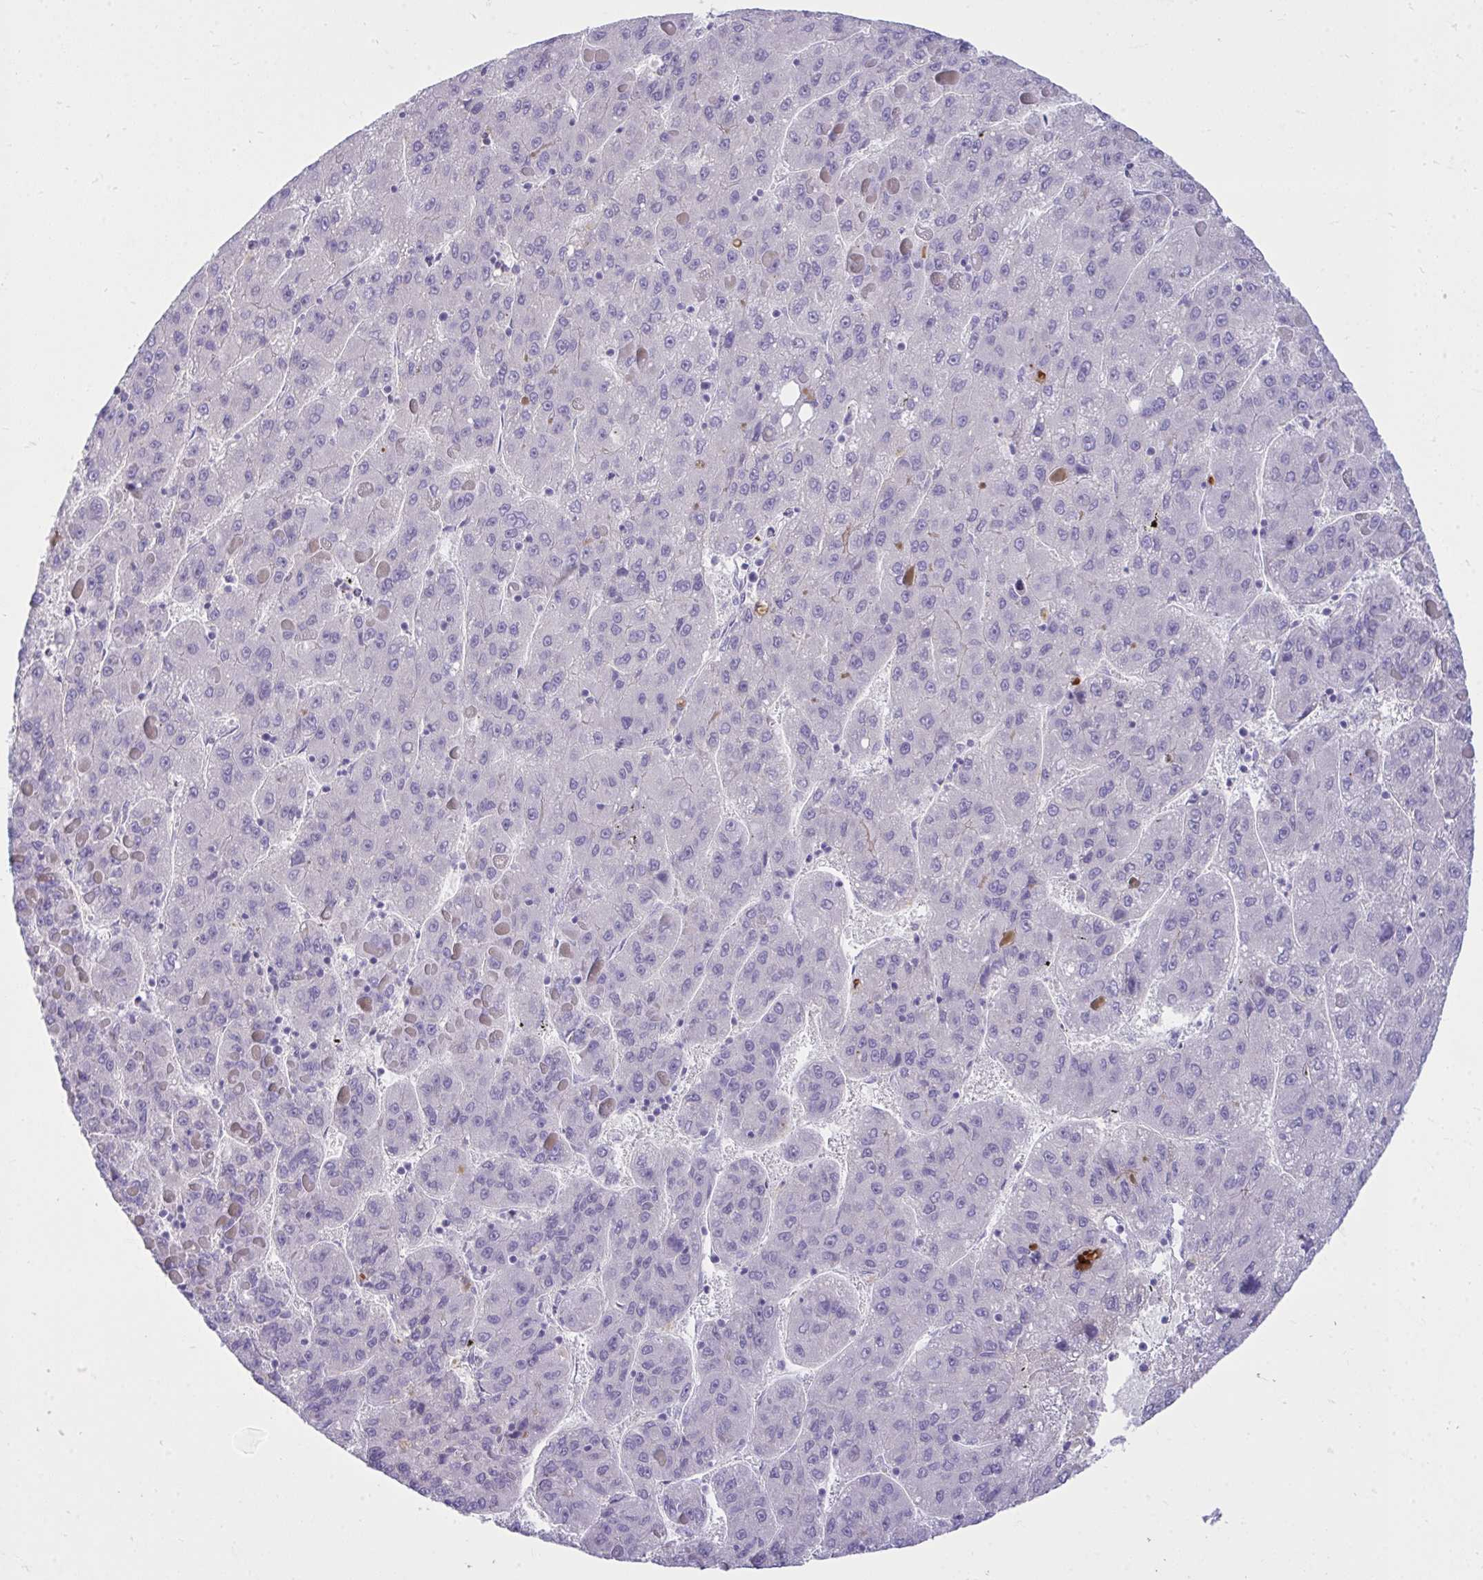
{"staining": {"intensity": "negative", "quantity": "none", "location": "none"}, "tissue": "liver cancer", "cell_type": "Tumor cells", "image_type": "cancer", "snomed": [{"axis": "morphology", "description": "Carcinoma, Hepatocellular, NOS"}, {"axis": "topography", "description": "Liver"}], "caption": "DAB (3,3'-diaminobenzidine) immunohistochemical staining of human liver hepatocellular carcinoma displays no significant expression in tumor cells.", "gene": "PIGZ", "patient": {"sex": "female", "age": 82}}